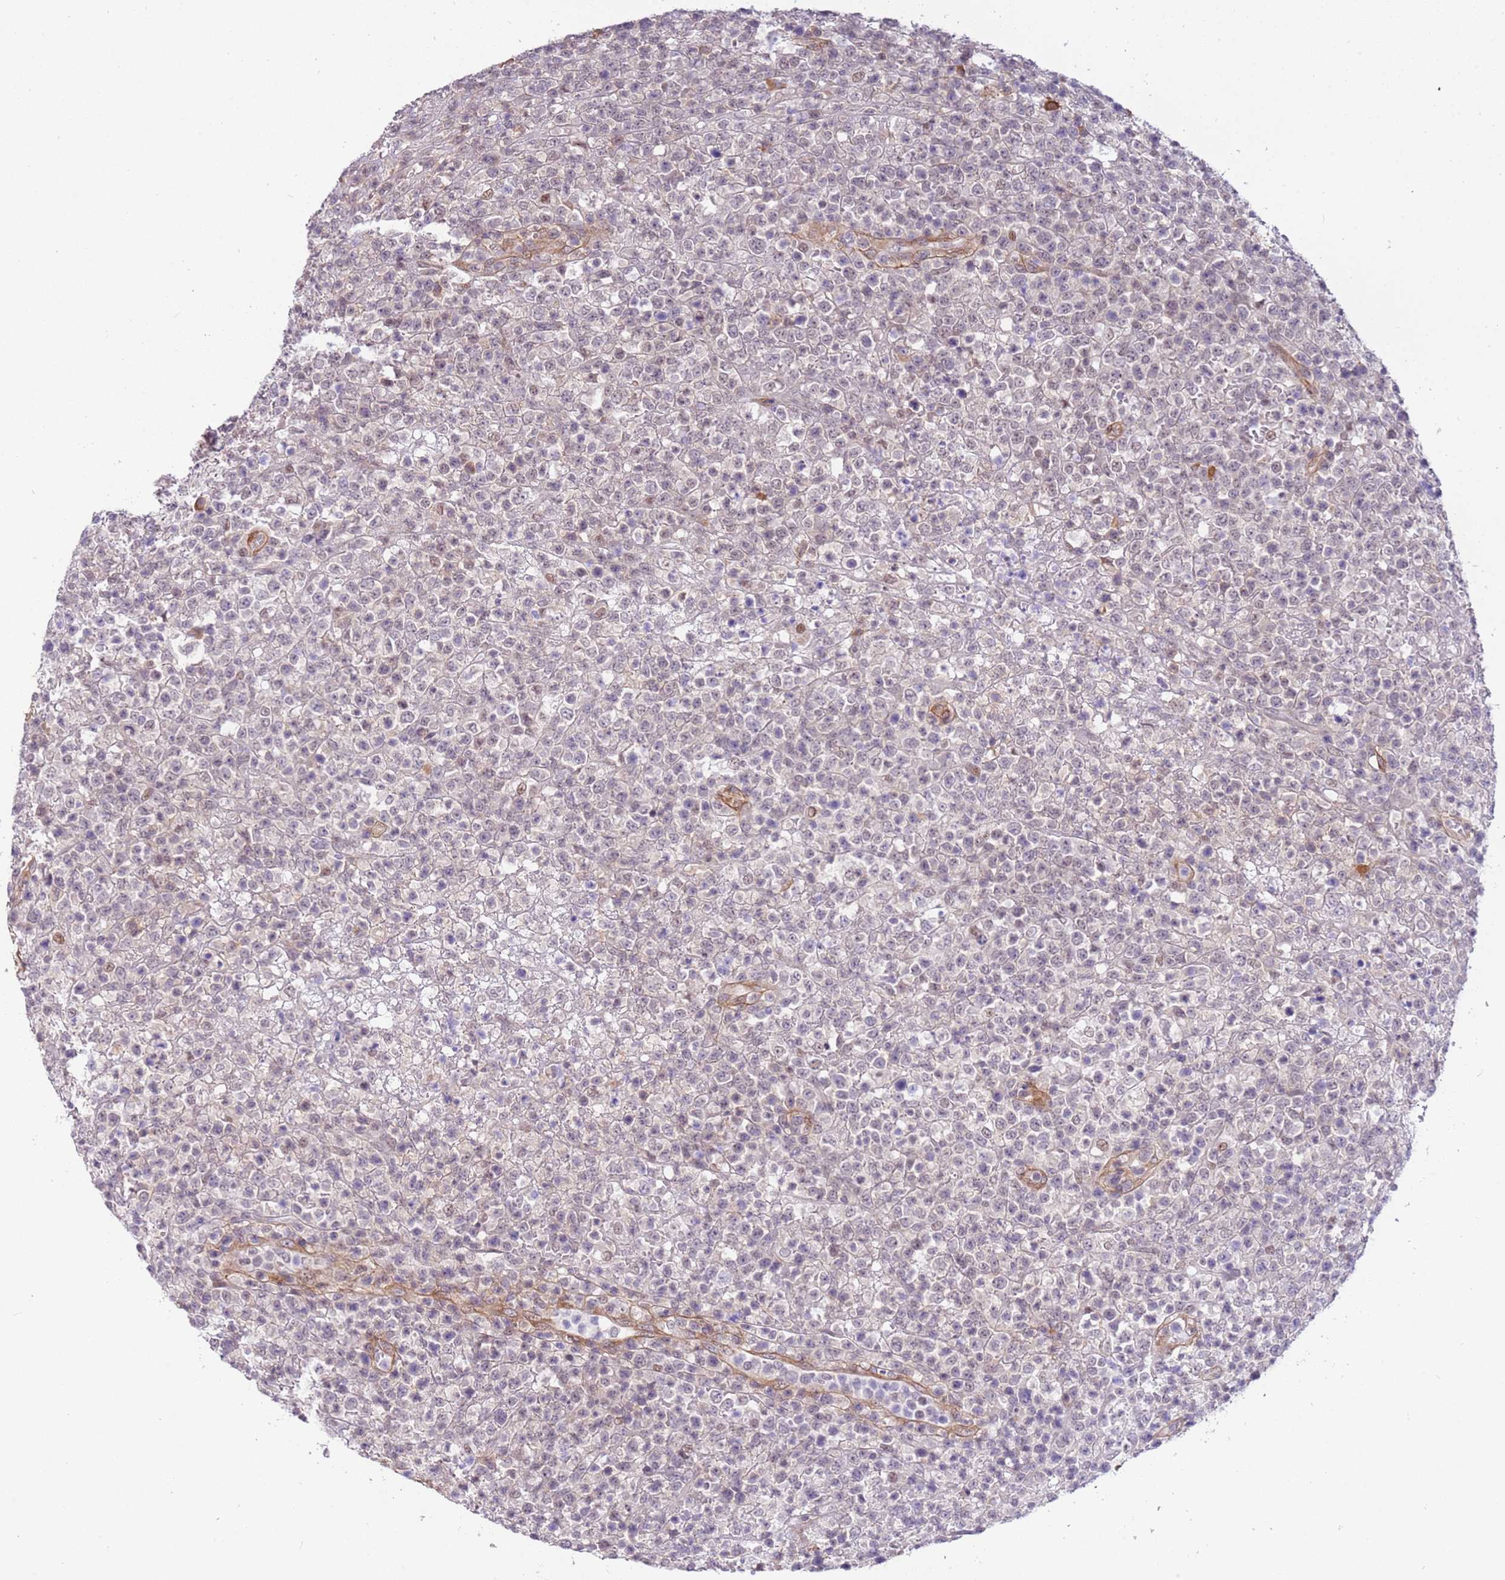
{"staining": {"intensity": "negative", "quantity": "none", "location": "none"}, "tissue": "lymphoma", "cell_type": "Tumor cells", "image_type": "cancer", "snomed": [{"axis": "morphology", "description": "Malignant lymphoma, non-Hodgkin's type, High grade"}, {"axis": "topography", "description": "Colon"}], "caption": "Protein analysis of malignant lymphoma, non-Hodgkin's type (high-grade) reveals no significant positivity in tumor cells.", "gene": "MAGEF1", "patient": {"sex": "female", "age": 53}}